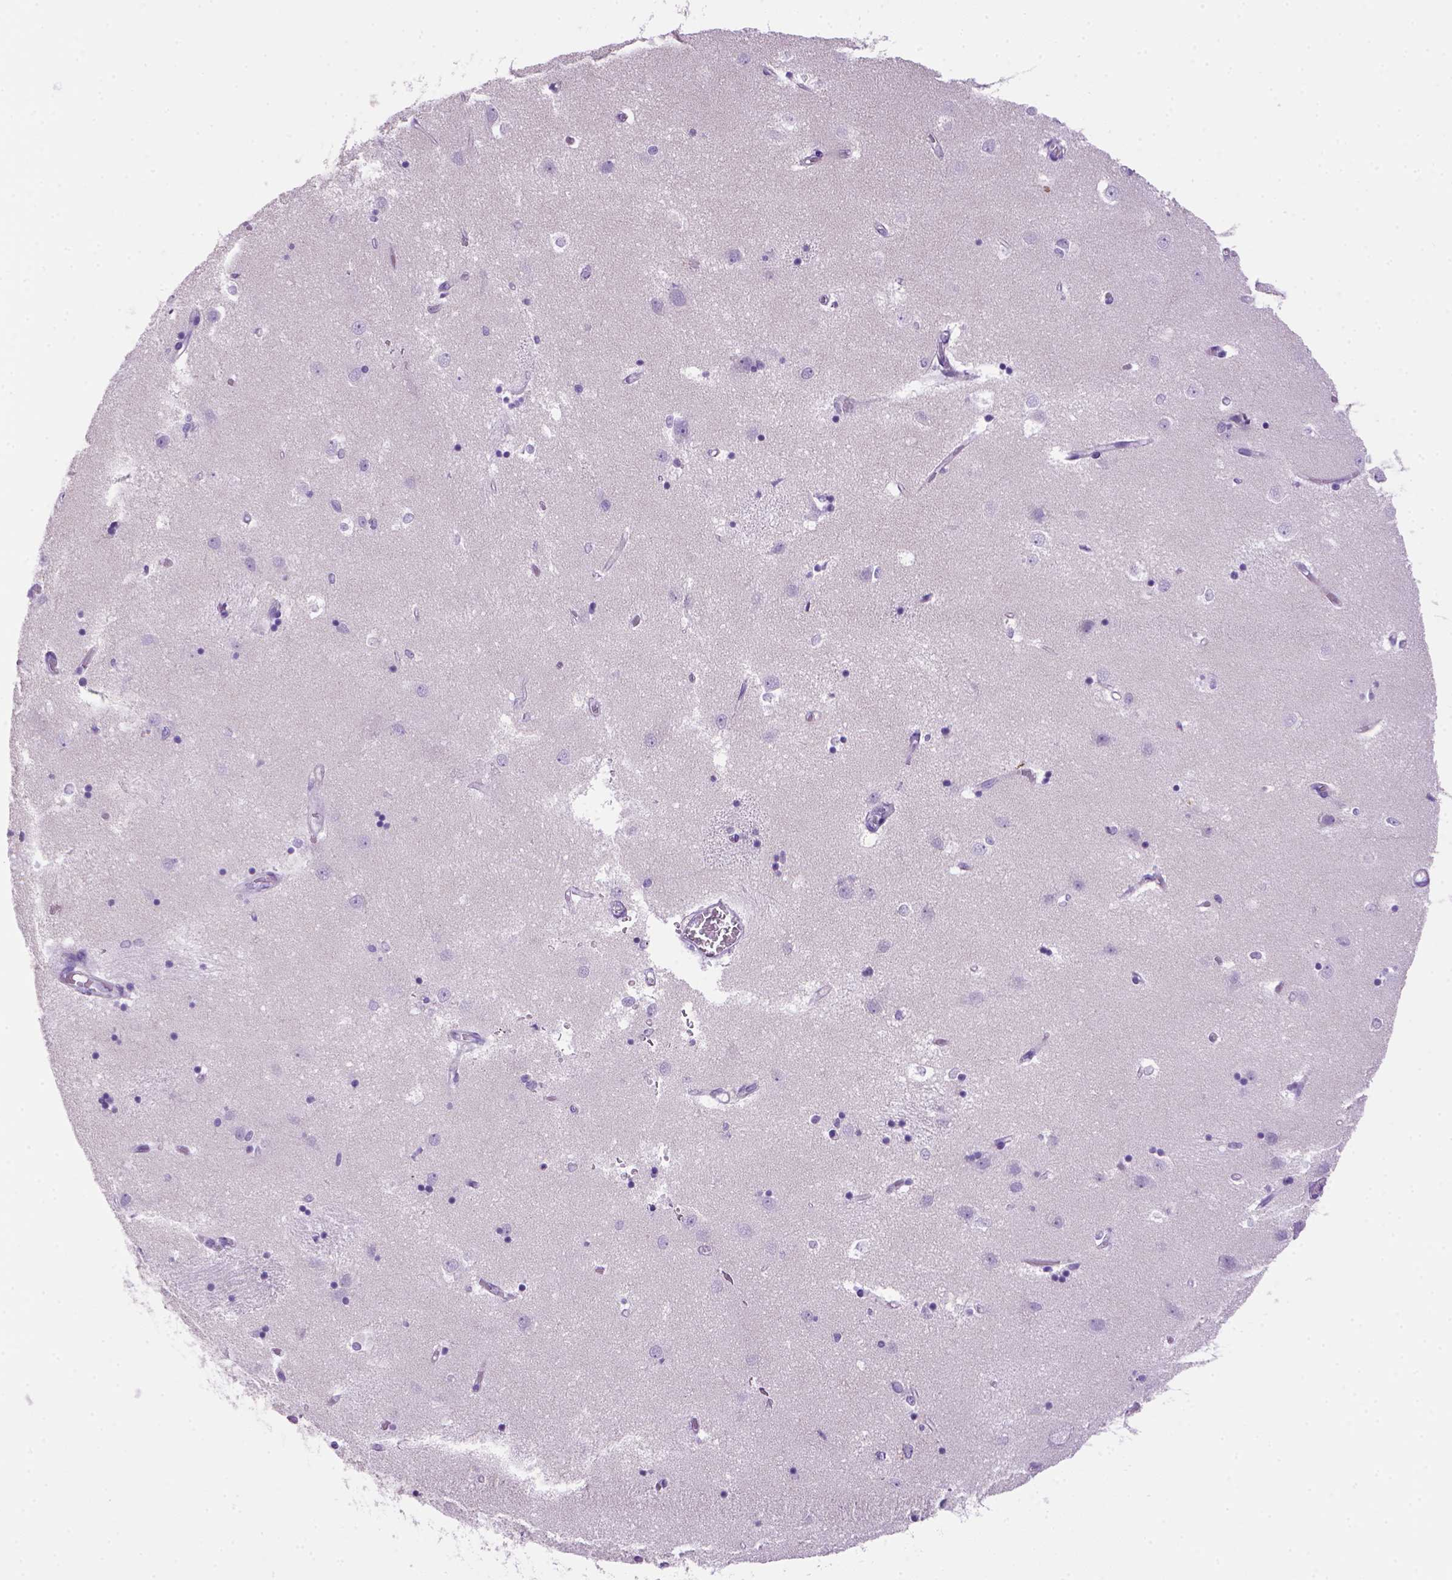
{"staining": {"intensity": "negative", "quantity": "none", "location": "none"}, "tissue": "caudate", "cell_type": "Glial cells", "image_type": "normal", "snomed": [{"axis": "morphology", "description": "Normal tissue, NOS"}, {"axis": "topography", "description": "Lateral ventricle wall"}], "caption": "A histopathology image of human caudate is negative for staining in glial cells.", "gene": "ARHGEF33", "patient": {"sex": "male", "age": 54}}